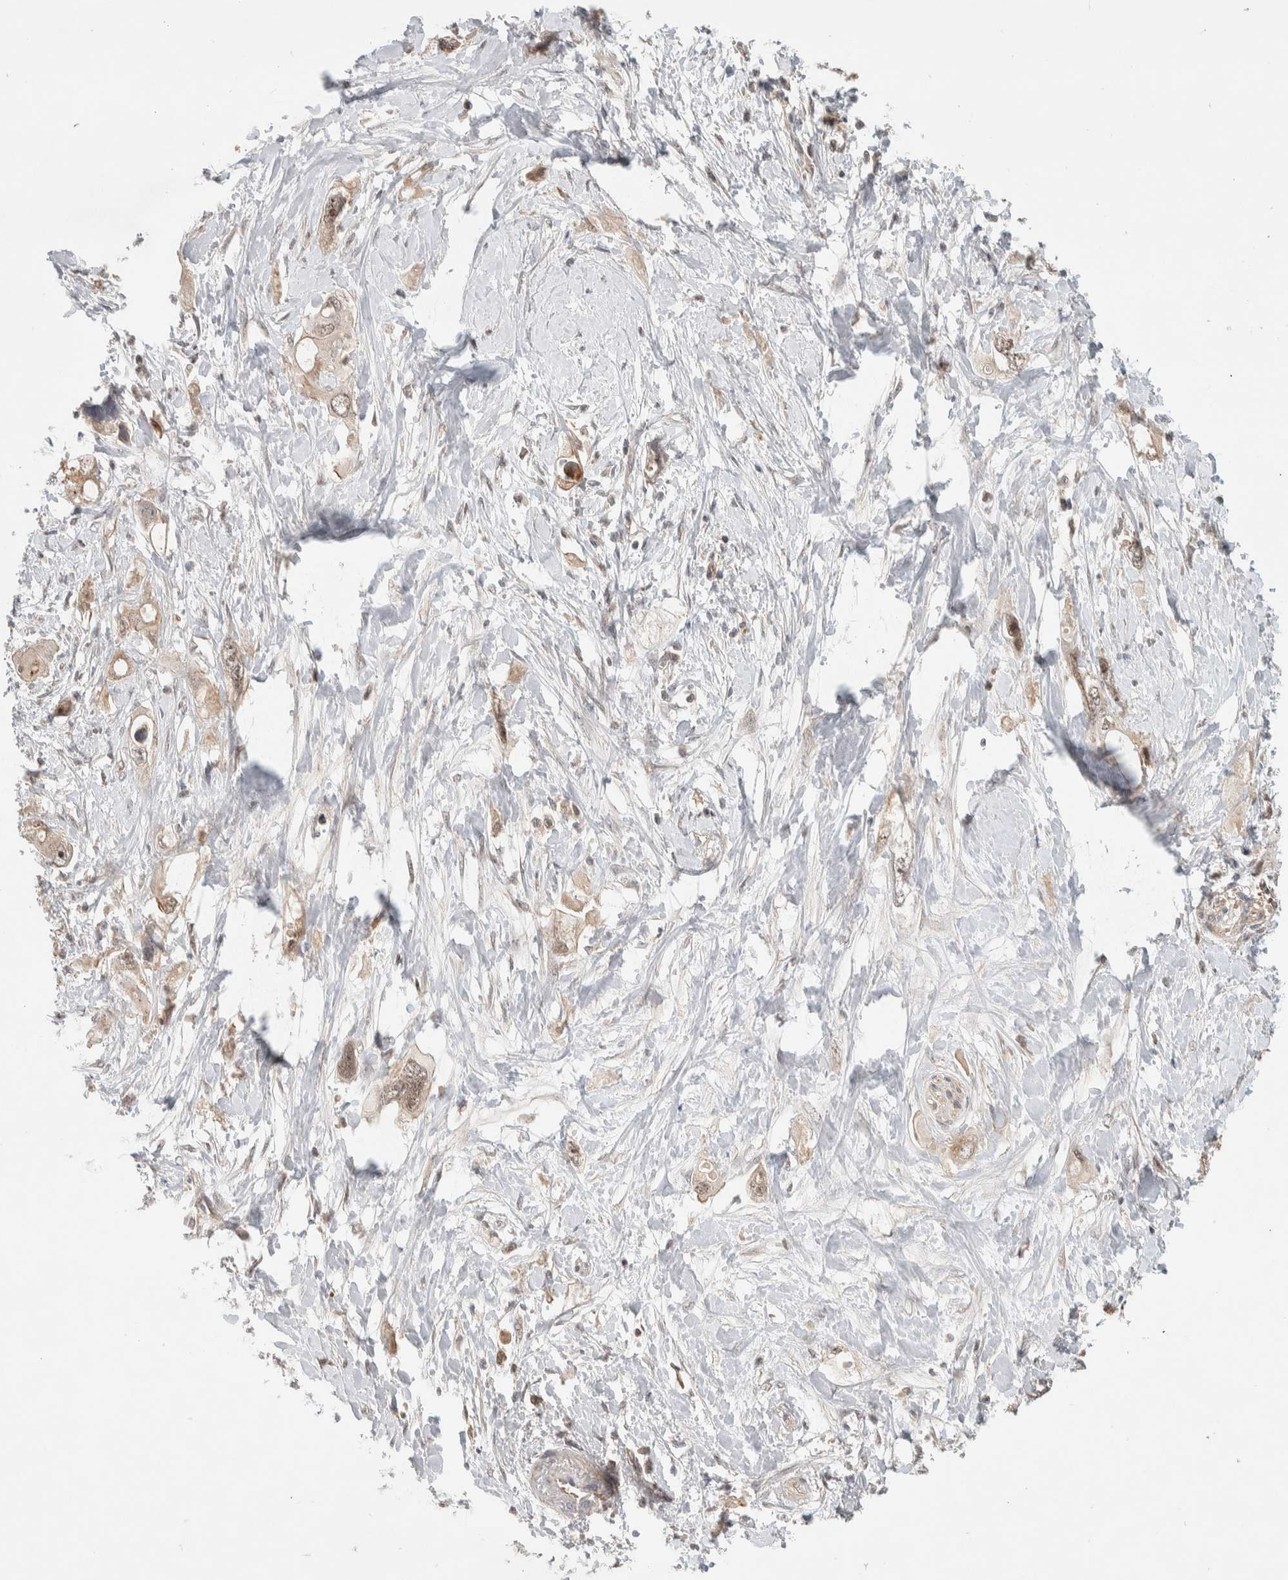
{"staining": {"intensity": "weak", "quantity": ">75%", "location": "cytoplasmic/membranous,nuclear"}, "tissue": "pancreatic cancer", "cell_type": "Tumor cells", "image_type": "cancer", "snomed": [{"axis": "morphology", "description": "Adenocarcinoma, NOS"}, {"axis": "topography", "description": "Pancreas"}], "caption": "High-power microscopy captured an immunohistochemistry (IHC) image of pancreatic adenocarcinoma, revealing weak cytoplasmic/membranous and nuclear expression in approximately >75% of tumor cells.", "gene": "DEPTOR", "patient": {"sex": "female", "age": 56}}